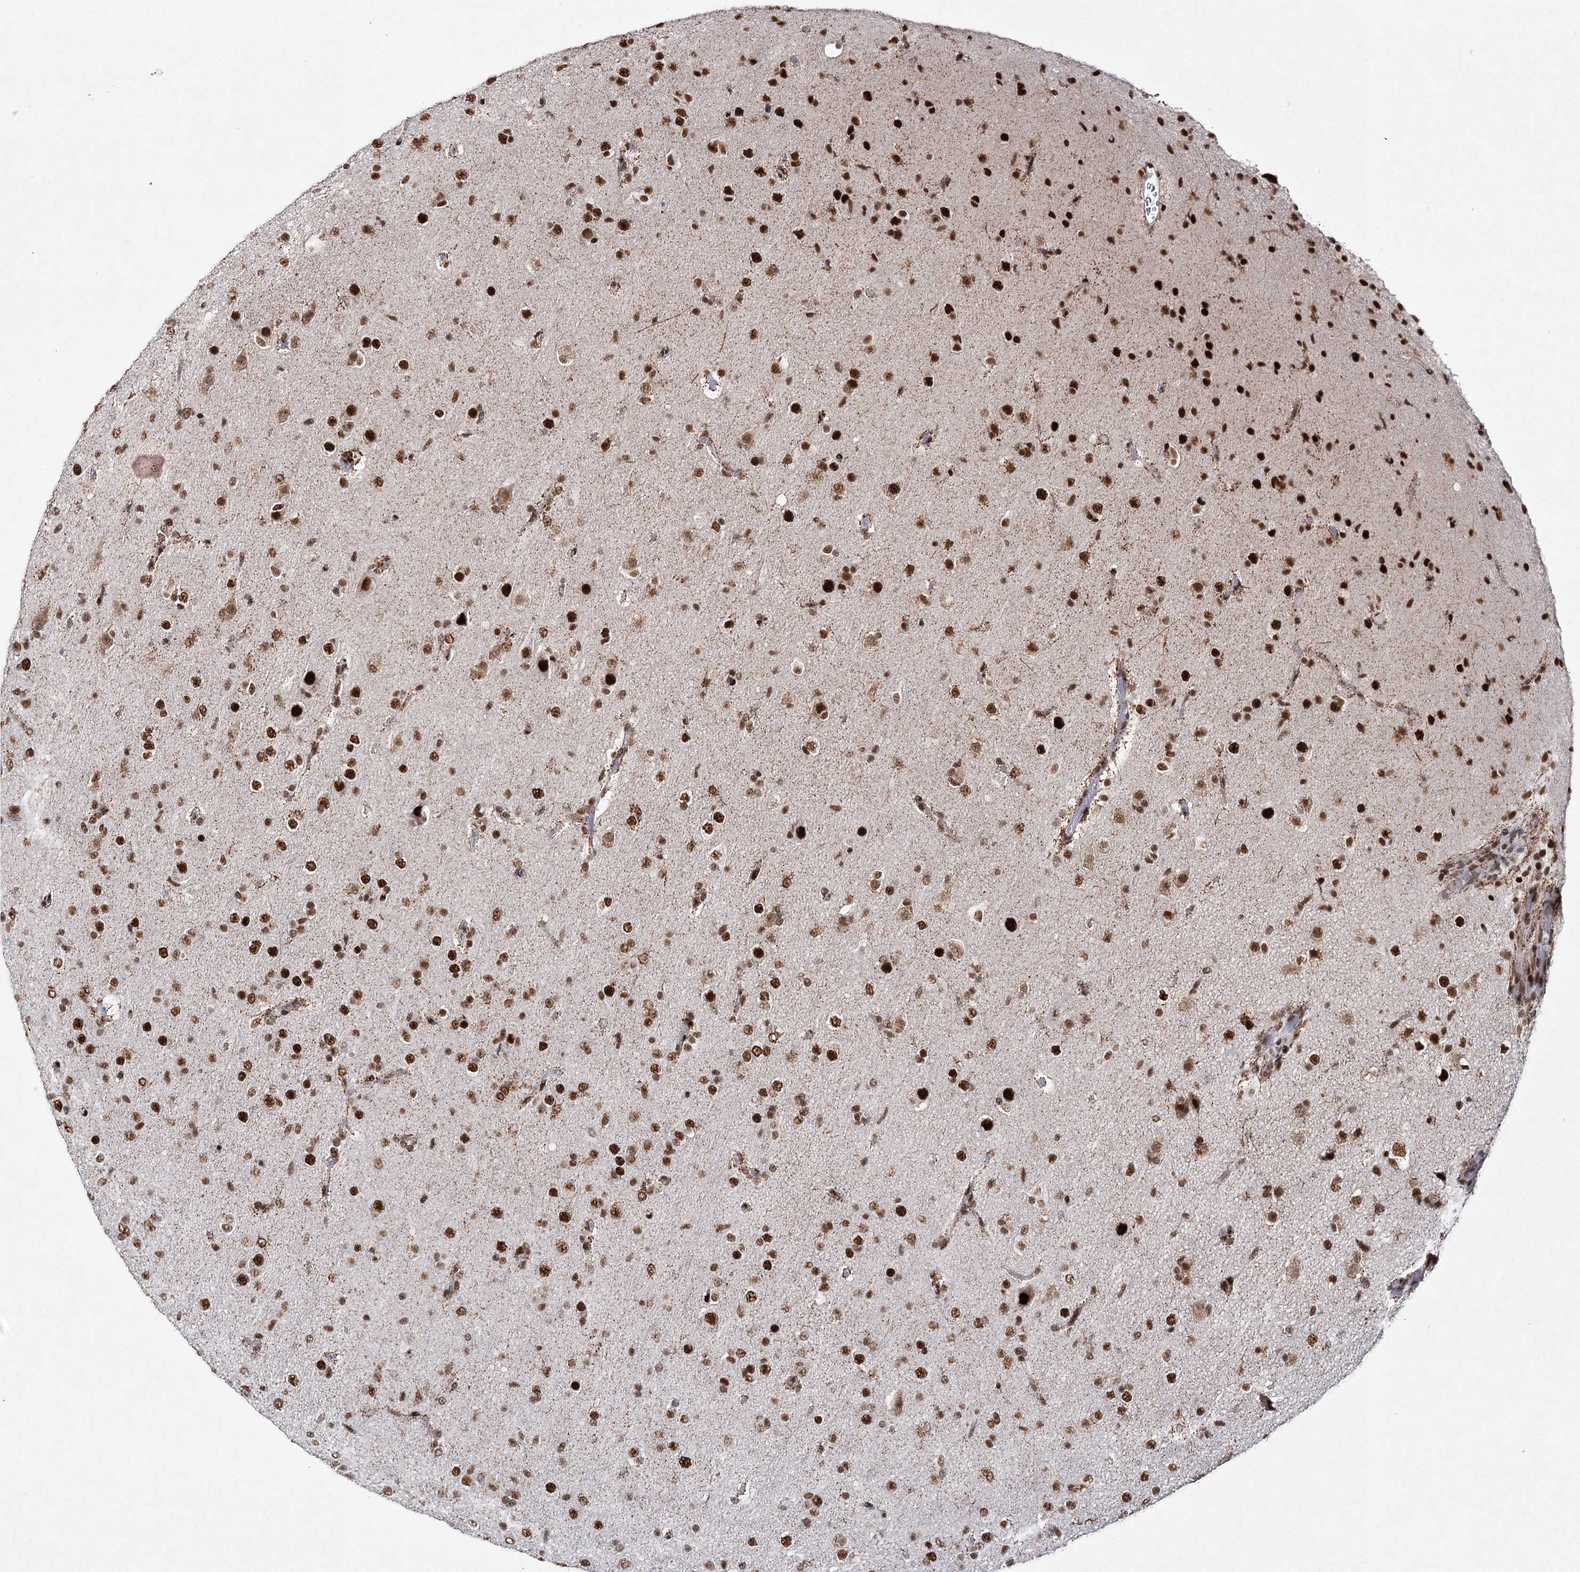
{"staining": {"intensity": "strong", "quantity": ">75%", "location": "nuclear"}, "tissue": "glioma", "cell_type": "Tumor cells", "image_type": "cancer", "snomed": [{"axis": "morphology", "description": "Glioma, malignant, Low grade"}, {"axis": "topography", "description": "Brain"}], "caption": "Tumor cells display high levels of strong nuclear staining in approximately >75% of cells in human malignant glioma (low-grade).", "gene": "SCAF8", "patient": {"sex": "male", "age": 65}}